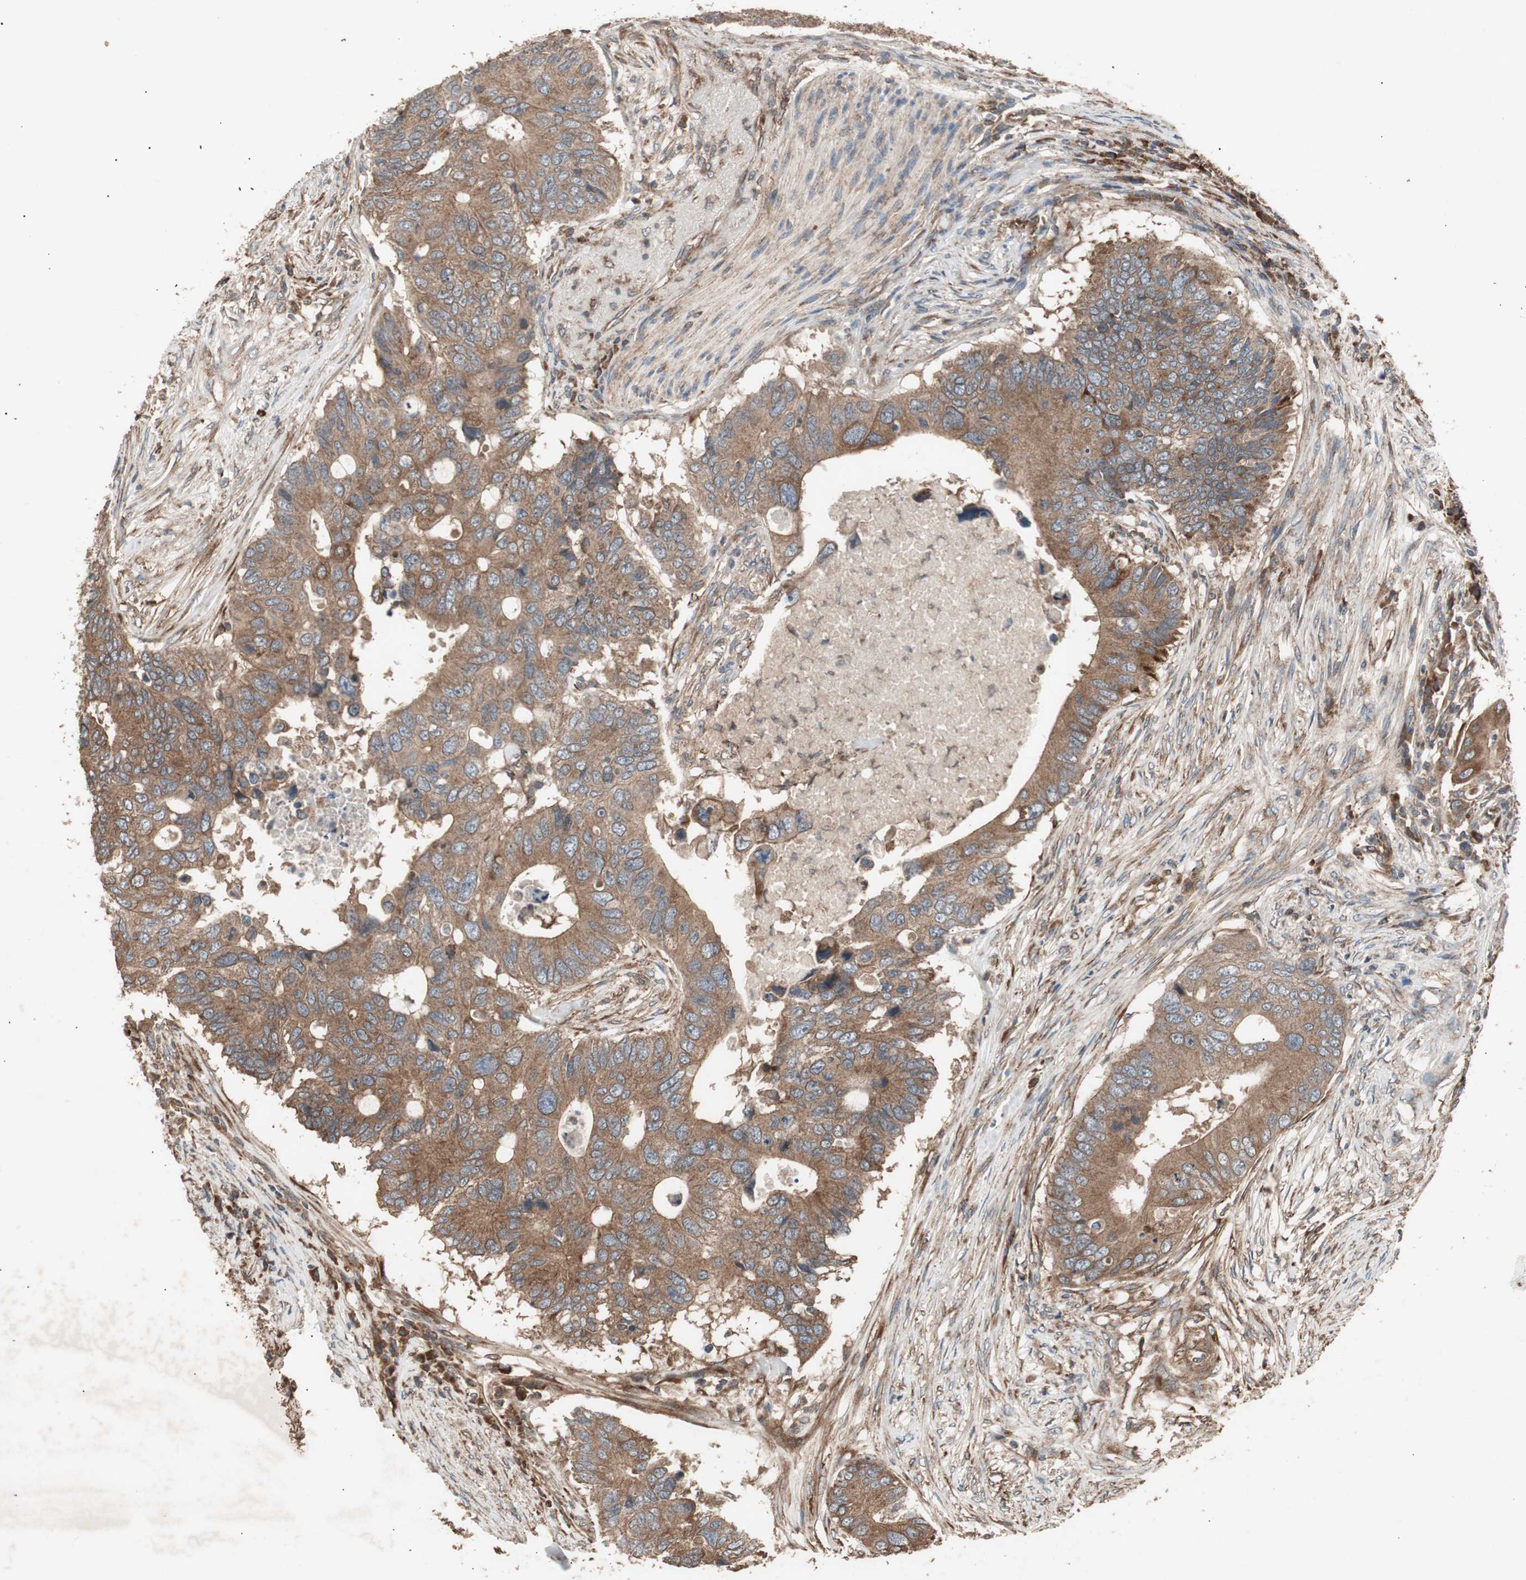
{"staining": {"intensity": "moderate", "quantity": ">75%", "location": "cytoplasmic/membranous"}, "tissue": "colorectal cancer", "cell_type": "Tumor cells", "image_type": "cancer", "snomed": [{"axis": "morphology", "description": "Adenocarcinoma, NOS"}, {"axis": "topography", "description": "Colon"}], "caption": "Colorectal cancer stained with a protein marker shows moderate staining in tumor cells.", "gene": "LZTS1", "patient": {"sex": "male", "age": 71}}